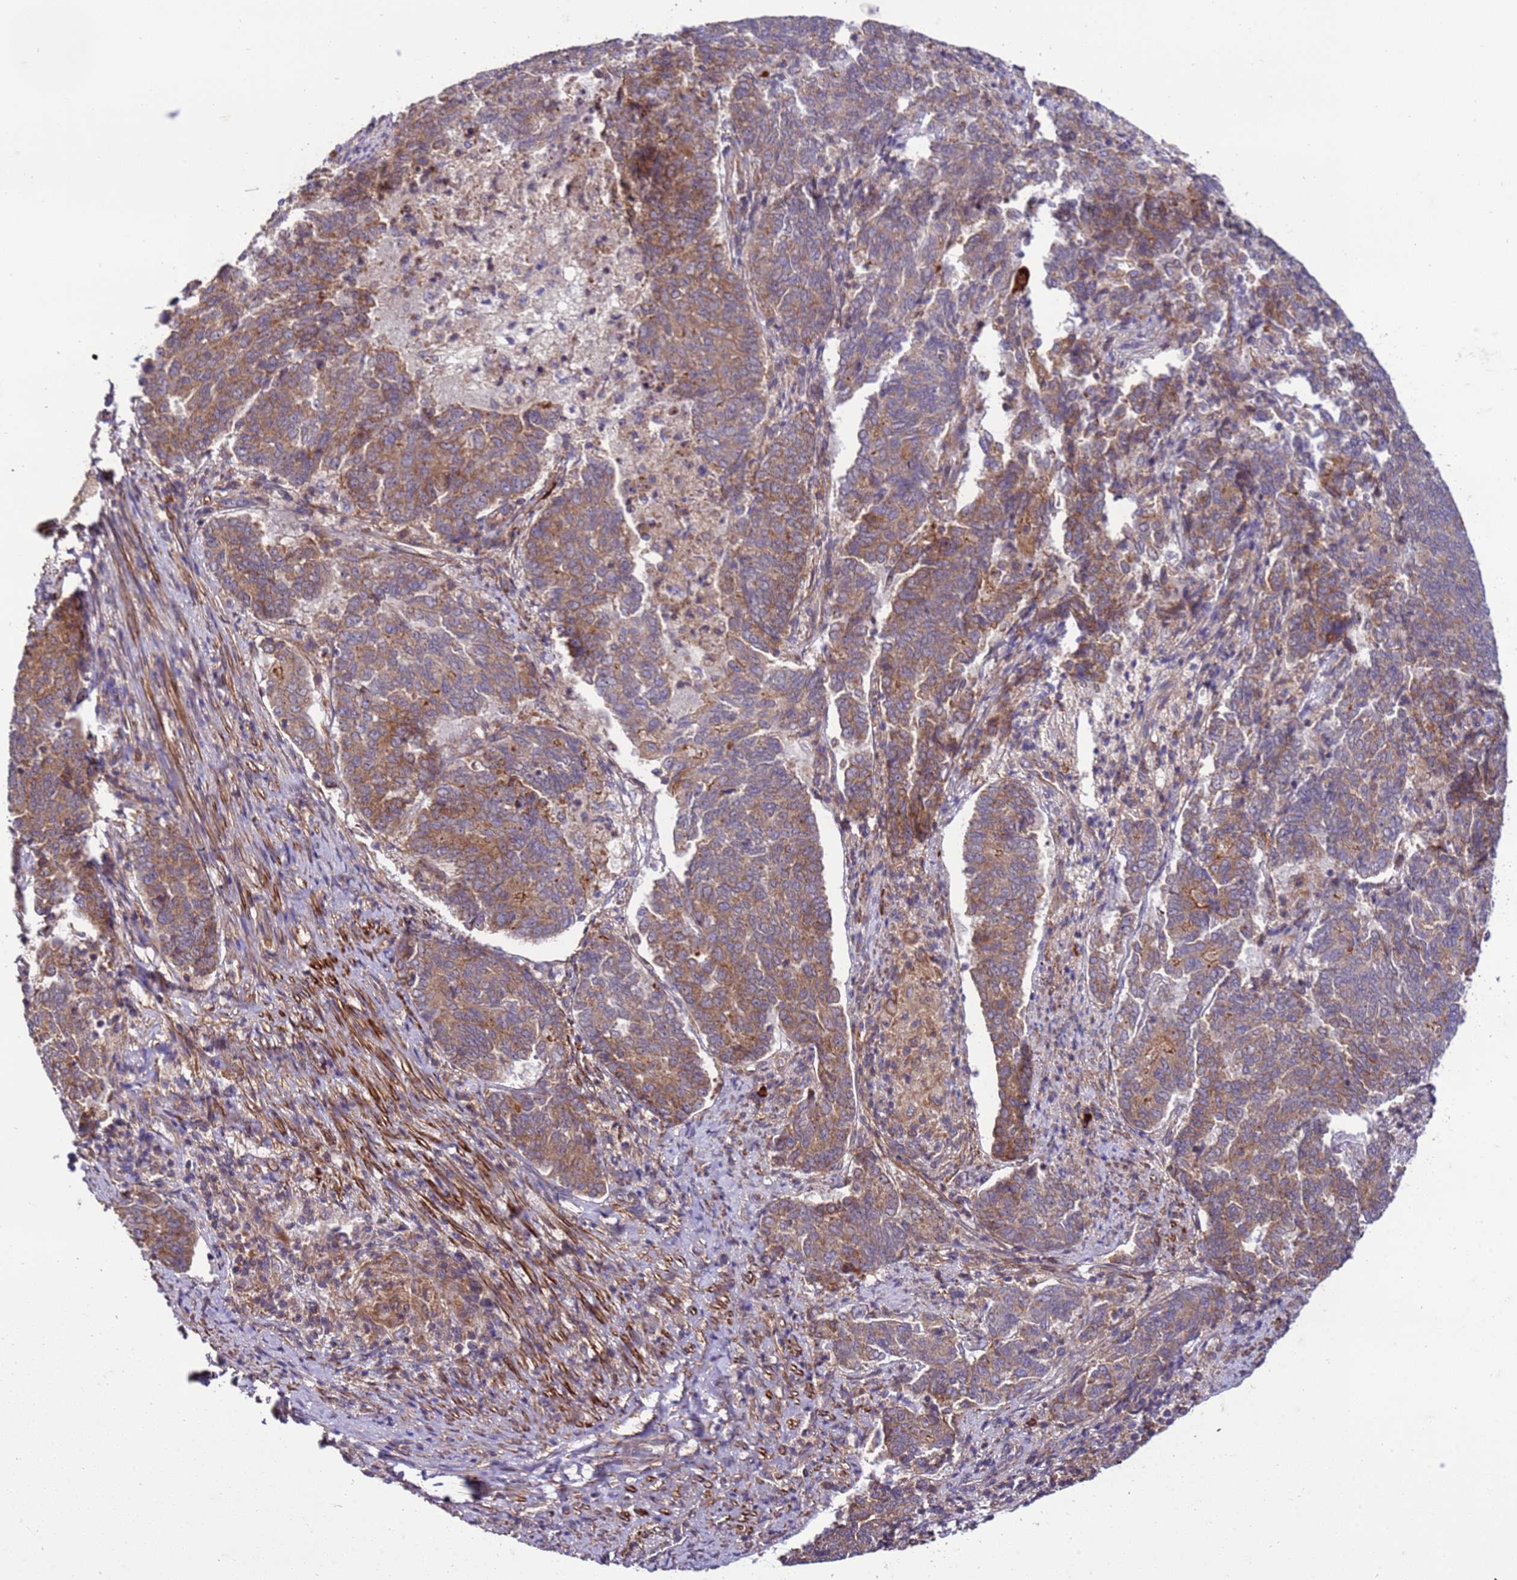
{"staining": {"intensity": "moderate", "quantity": ">75%", "location": "cytoplasmic/membranous"}, "tissue": "endometrial cancer", "cell_type": "Tumor cells", "image_type": "cancer", "snomed": [{"axis": "morphology", "description": "Adenocarcinoma, NOS"}, {"axis": "topography", "description": "Endometrium"}], "caption": "Endometrial adenocarcinoma was stained to show a protein in brown. There is medium levels of moderate cytoplasmic/membranous staining in about >75% of tumor cells. Ihc stains the protein of interest in brown and the nuclei are stained blue.", "gene": "GEN1", "patient": {"sex": "female", "age": 80}}